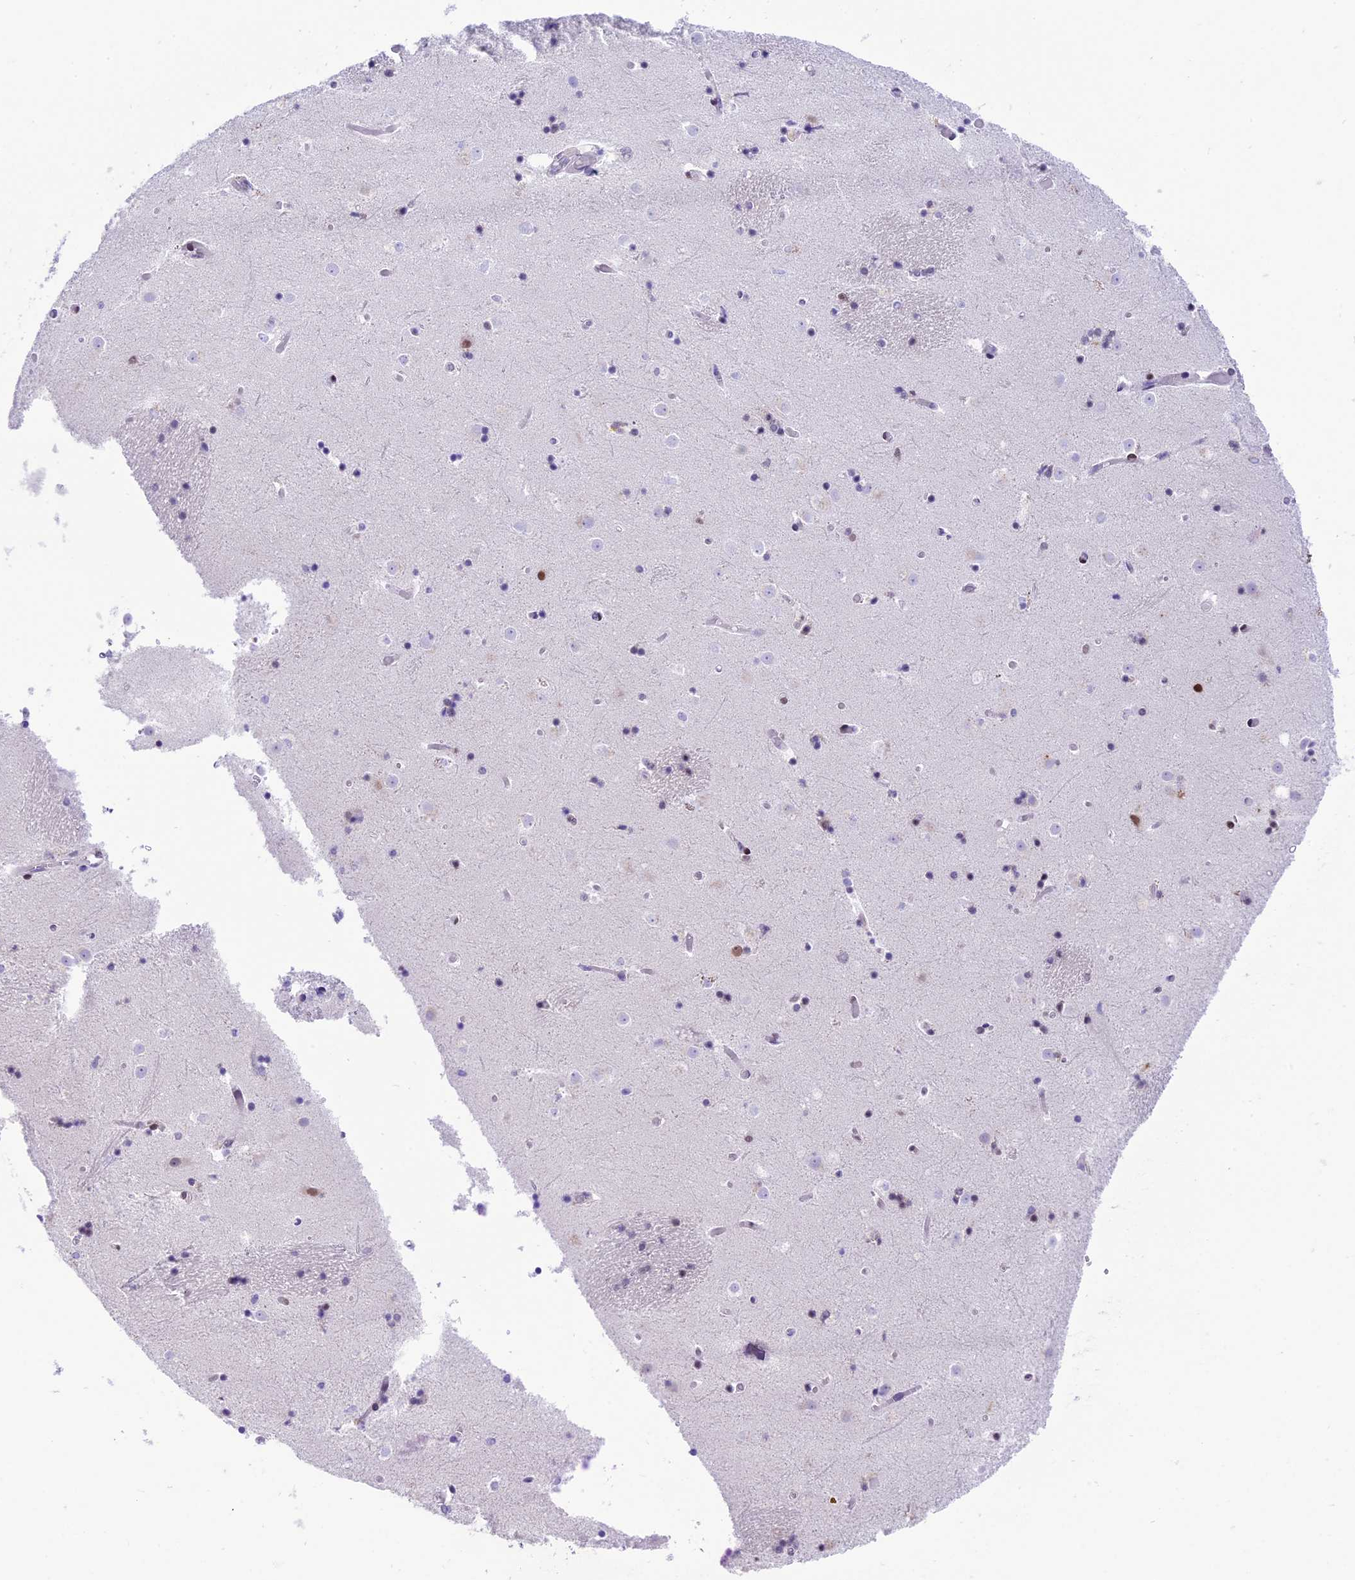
{"staining": {"intensity": "moderate", "quantity": "<25%", "location": "nuclear"}, "tissue": "caudate", "cell_type": "Glial cells", "image_type": "normal", "snomed": [{"axis": "morphology", "description": "Normal tissue, NOS"}, {"axis": "topography", "description": "Lateral ventricle wall"}], "caption": "DAB immunohistochemical staining of benign caudate displays moderate nuclear protein positivity in about <25% of glial cells. (DAB (3,3'-diaminobenzidine) = brown stain, brightfield microscopy at high magnification).", "gene": "RPS6KB1", "patient": {"sex": "female", "age": 52}}